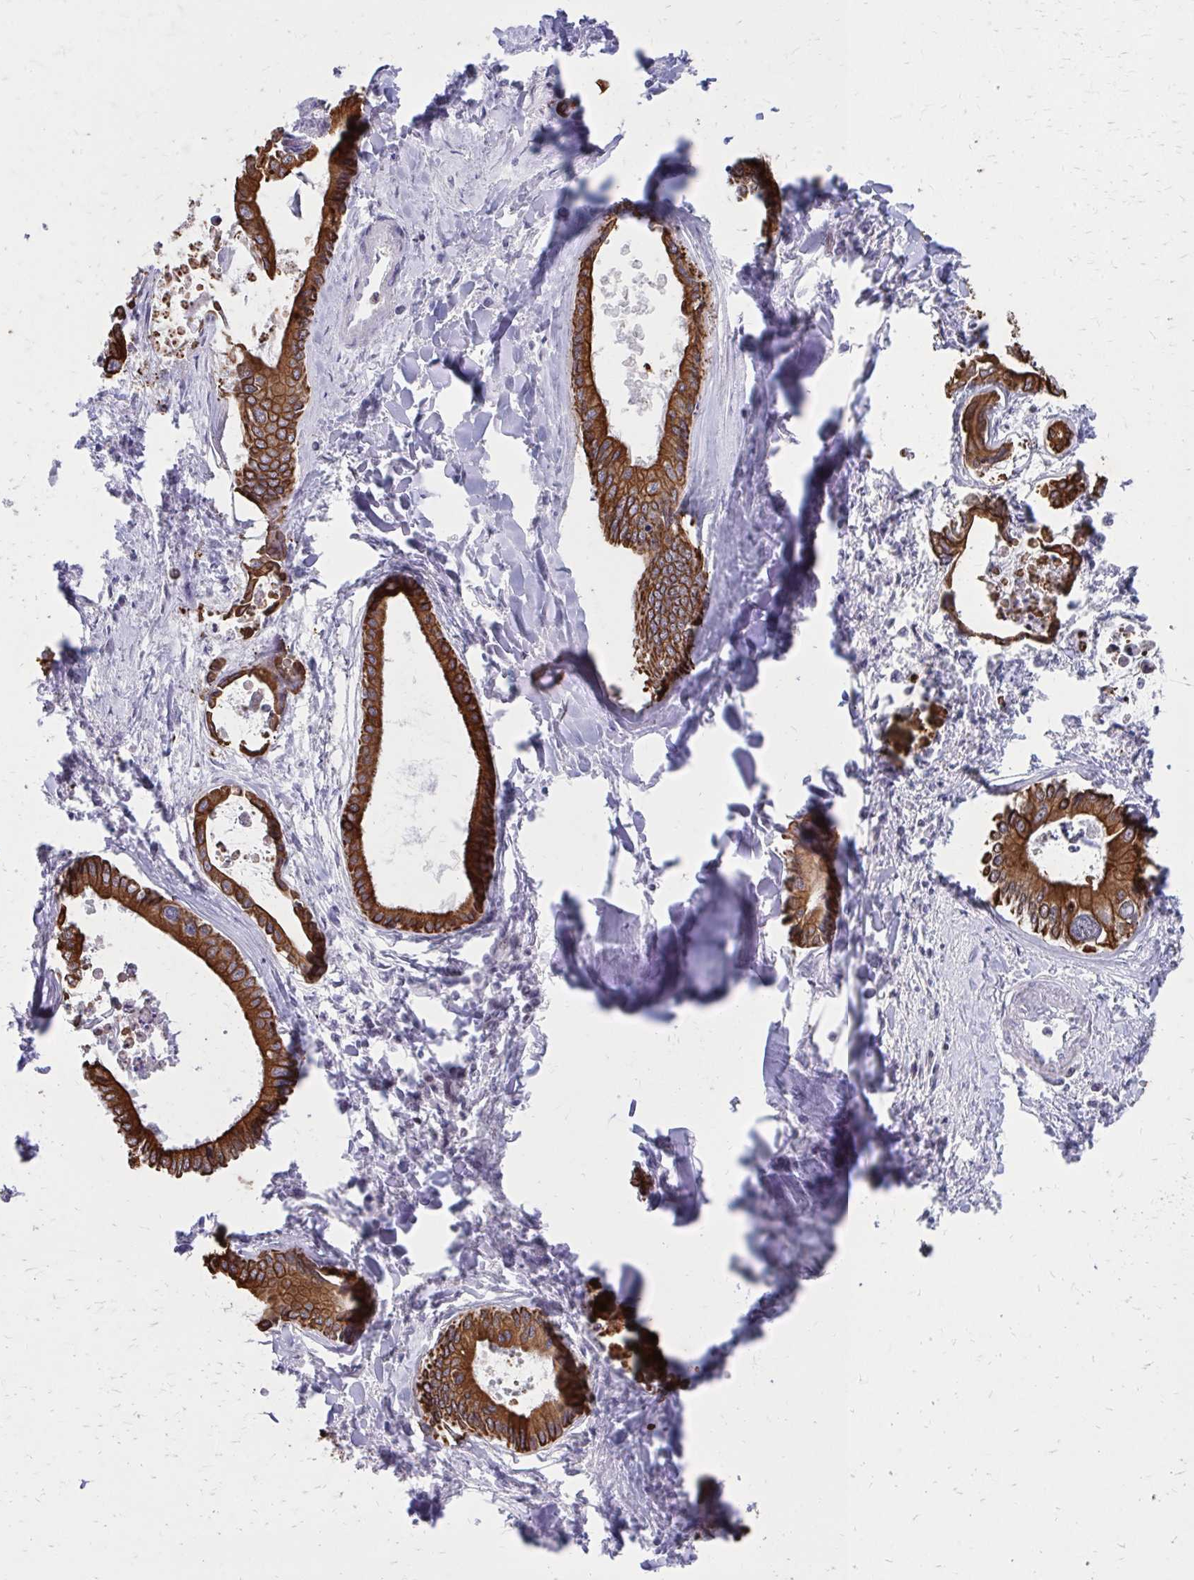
{"staining": {"intensity": "strong", "quantity": ">75%", "location": "cytoplasmic/membranous"}, "tissue": "liver cancer", "cell_type": "Tumor cells", "image_type": "cancer", "snomed": [{"axis": "morphology", "description": "Cholangiocarcinoma"}, {"axis": "topography", "description": "Liver"}], "caption": "Liver cholangiocarcinoma tissue shows strong cytoplasmic/membranous expression in approximately >75% of tumor cells", "gene": "ANKRD30B", "patient": {"sex": "male", "age": 66}}